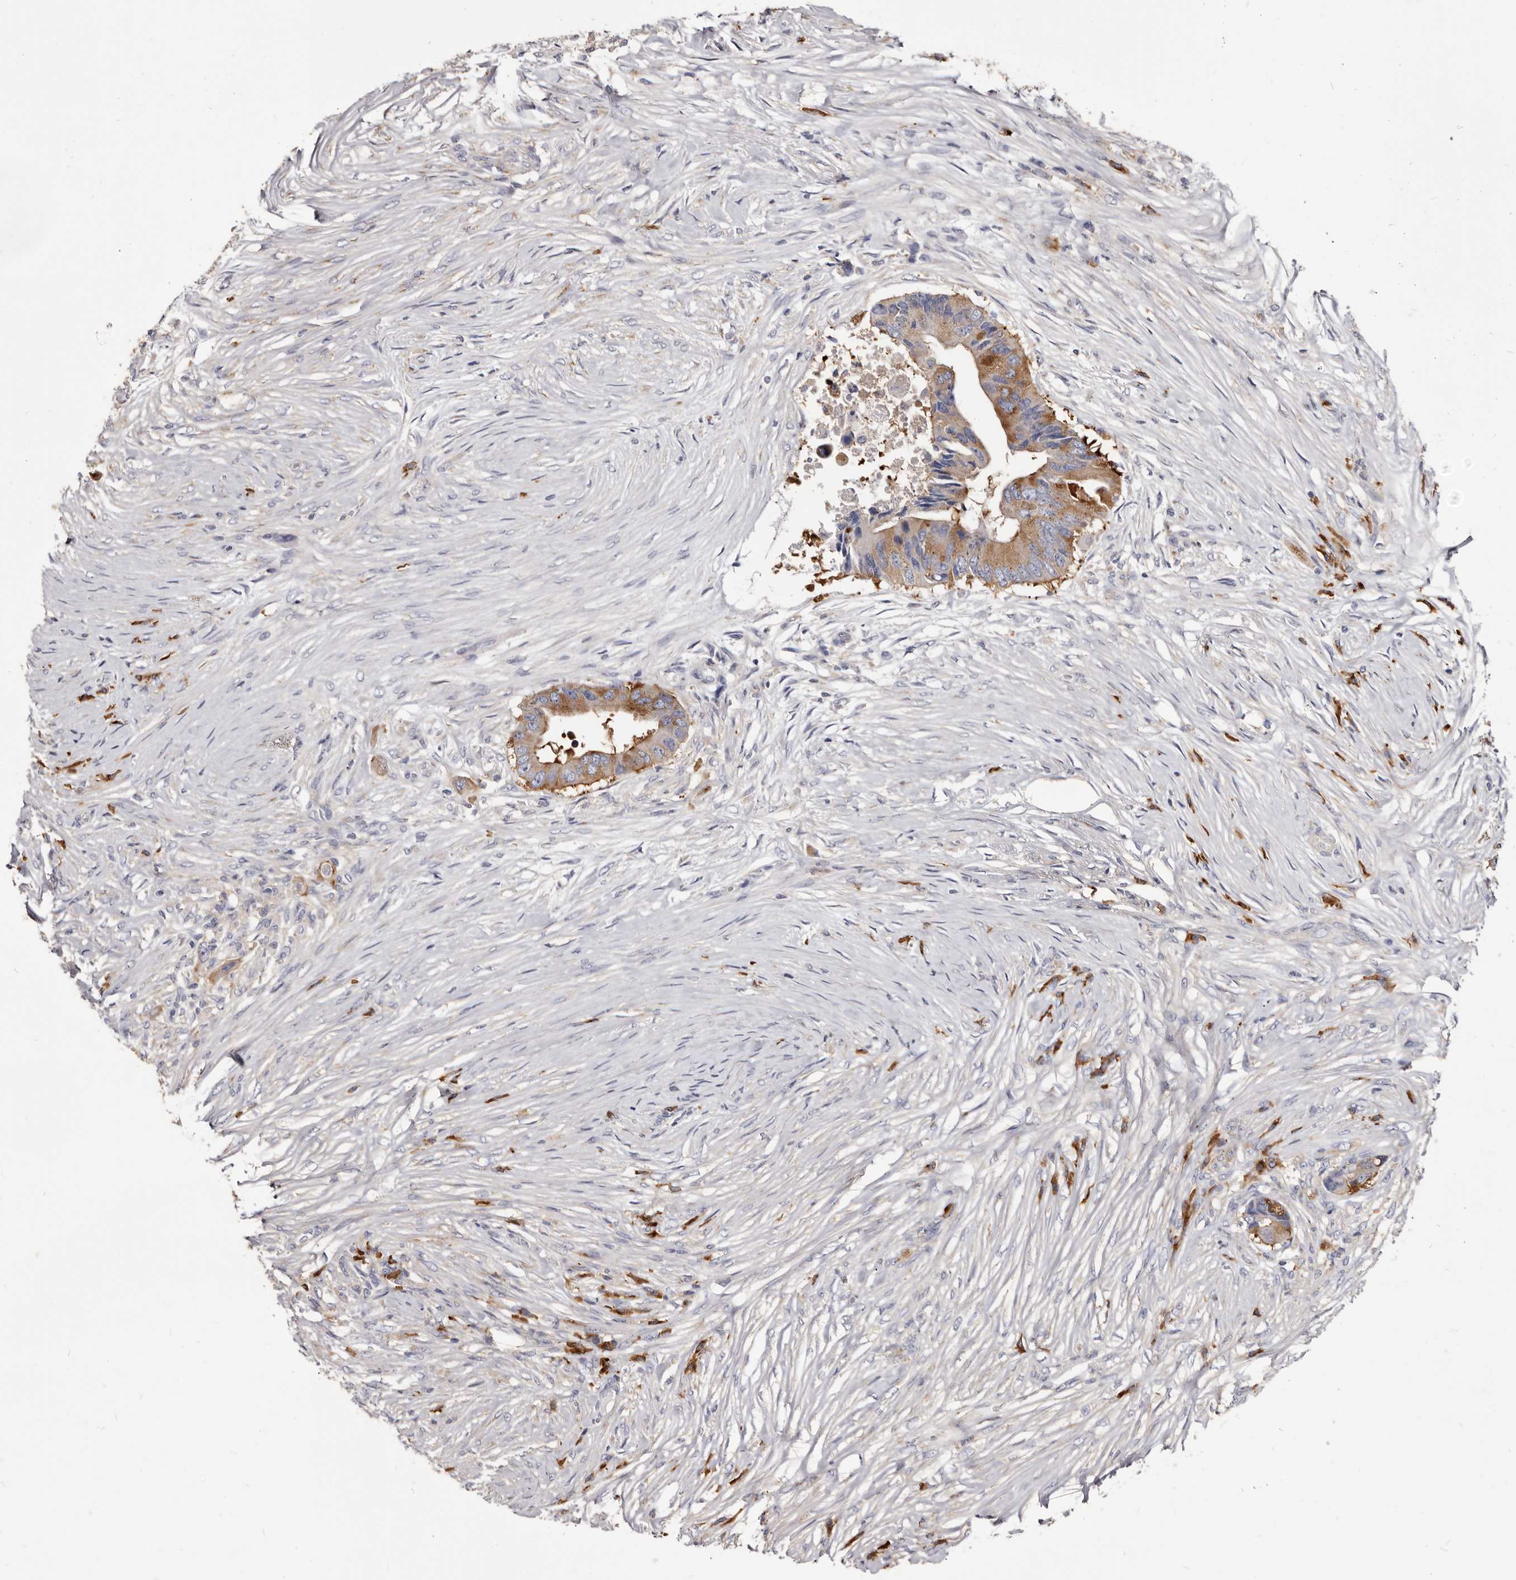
{"staining": {"intensity": "moderate", "quantity": ">75%", "location": "cytoplasmic/membranous"}, "tissue": "colorectal cancer", "cell_type": "Tumor cells", "image_type": "cancer", "snomed": [{"axis": "morphology", "description": "Adenocarcinoma, NOS"}, {"axis": "topography", "description": "Colon"}], "caption": "This micrograph shows immunohistochemistry (IHC) staining of colorectal adenocarcinoma, with medium moderate cytoplasmic/membranous expression in about >75% of tumor cells.", "gene": "TPD52", "patient": {"sex": "male", "age": 71}}